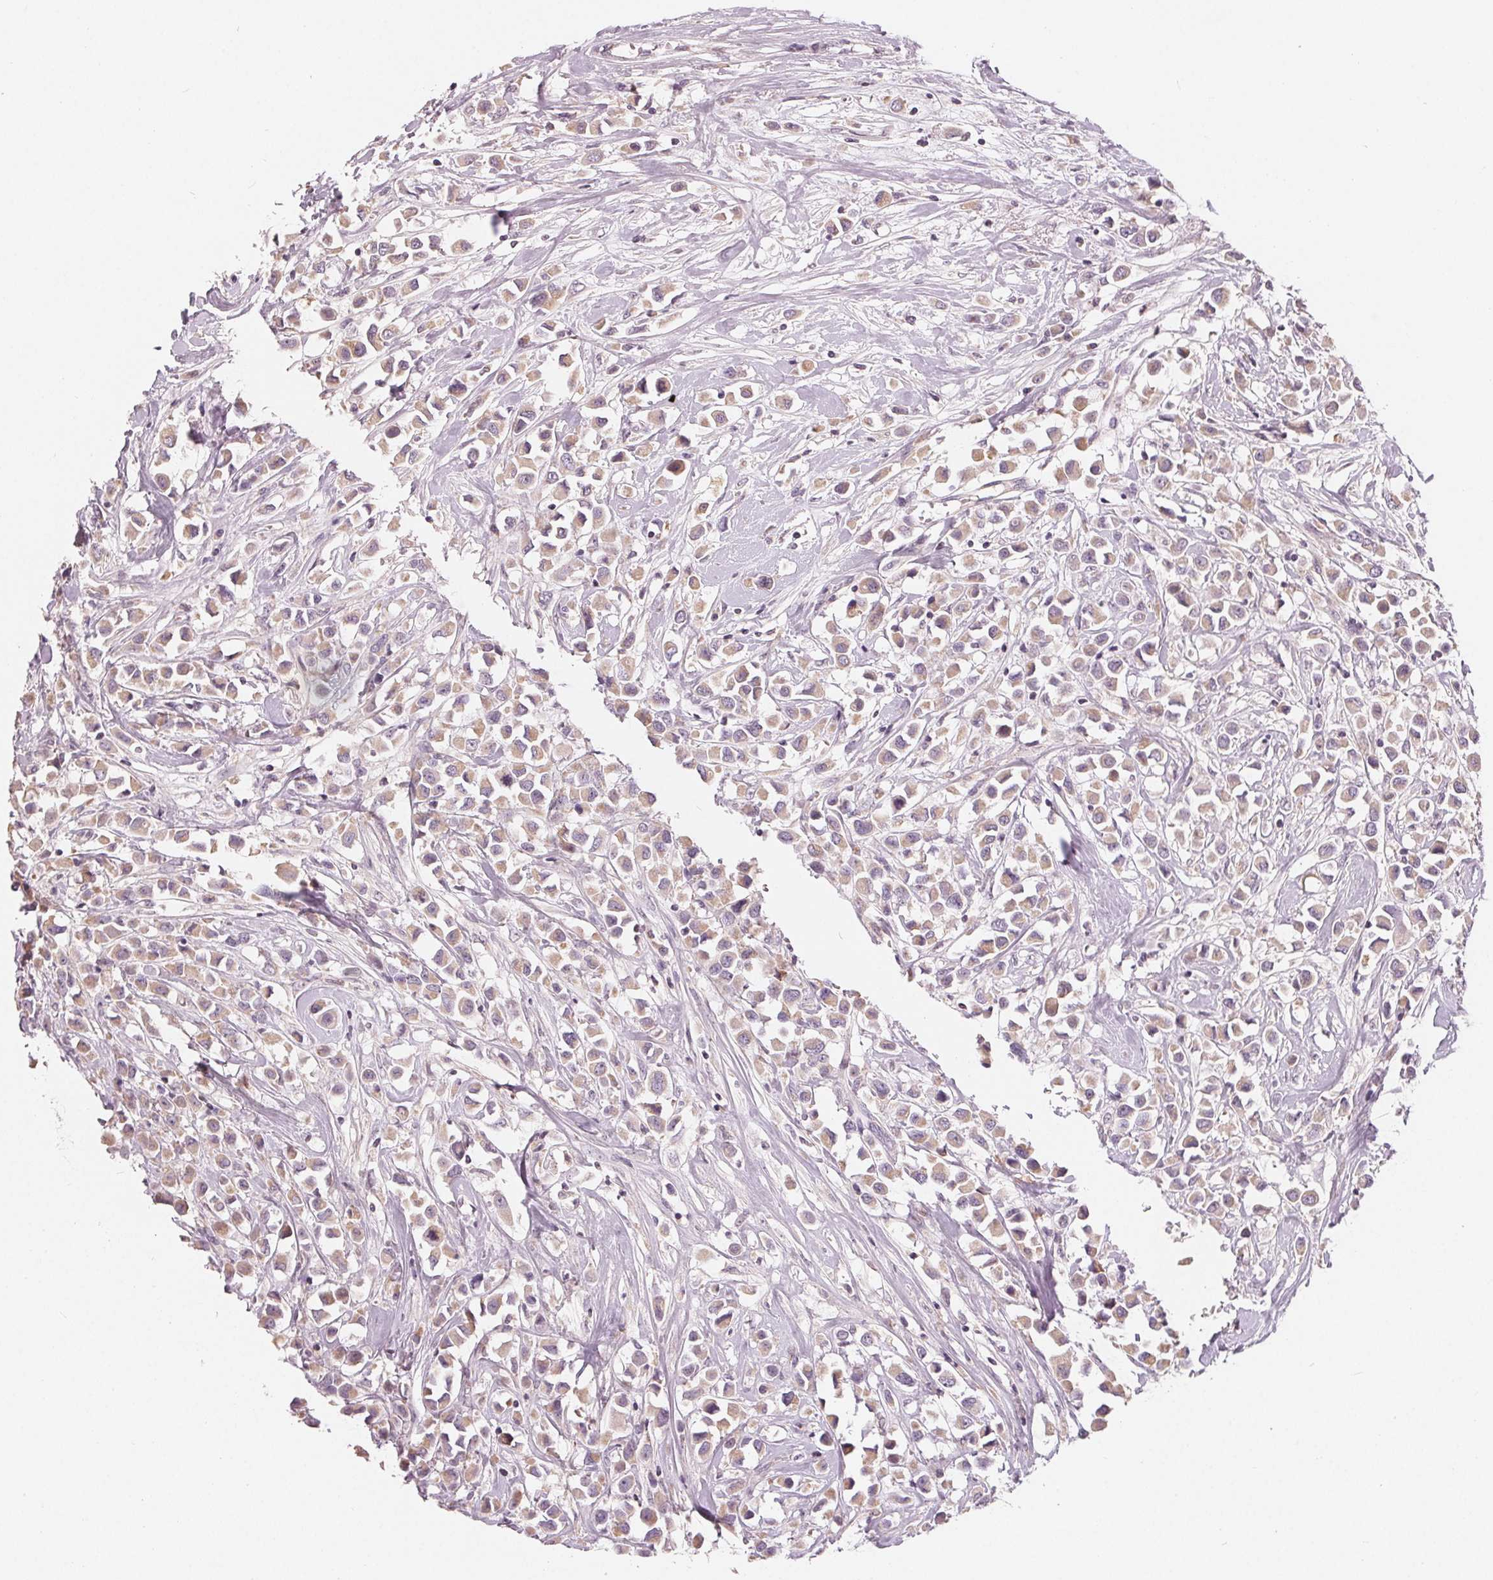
{"staining": {"intensity": "weak", "quantity": "25%-75%", "location": "cytoplasmic/membranous"}, "tissue": "breast cancer", "cell_type": "Tumor cells", "image_type": "cancer", "snomed": [{"axis": "morphology", "description": "Duct carcinoma"}, {"axis": "topography", "description": "Breast"}], "caption": "Breast infiltrating ductal carcinoma stained with DAB (3,3'-diaminobenzidine) IHC shows low levels of weak cytoplasmic/membranous staining in approximately 25%-75% of tumor cells.", "gene": "TRIM60", "patient": {"sex": "female", "age": 61}}